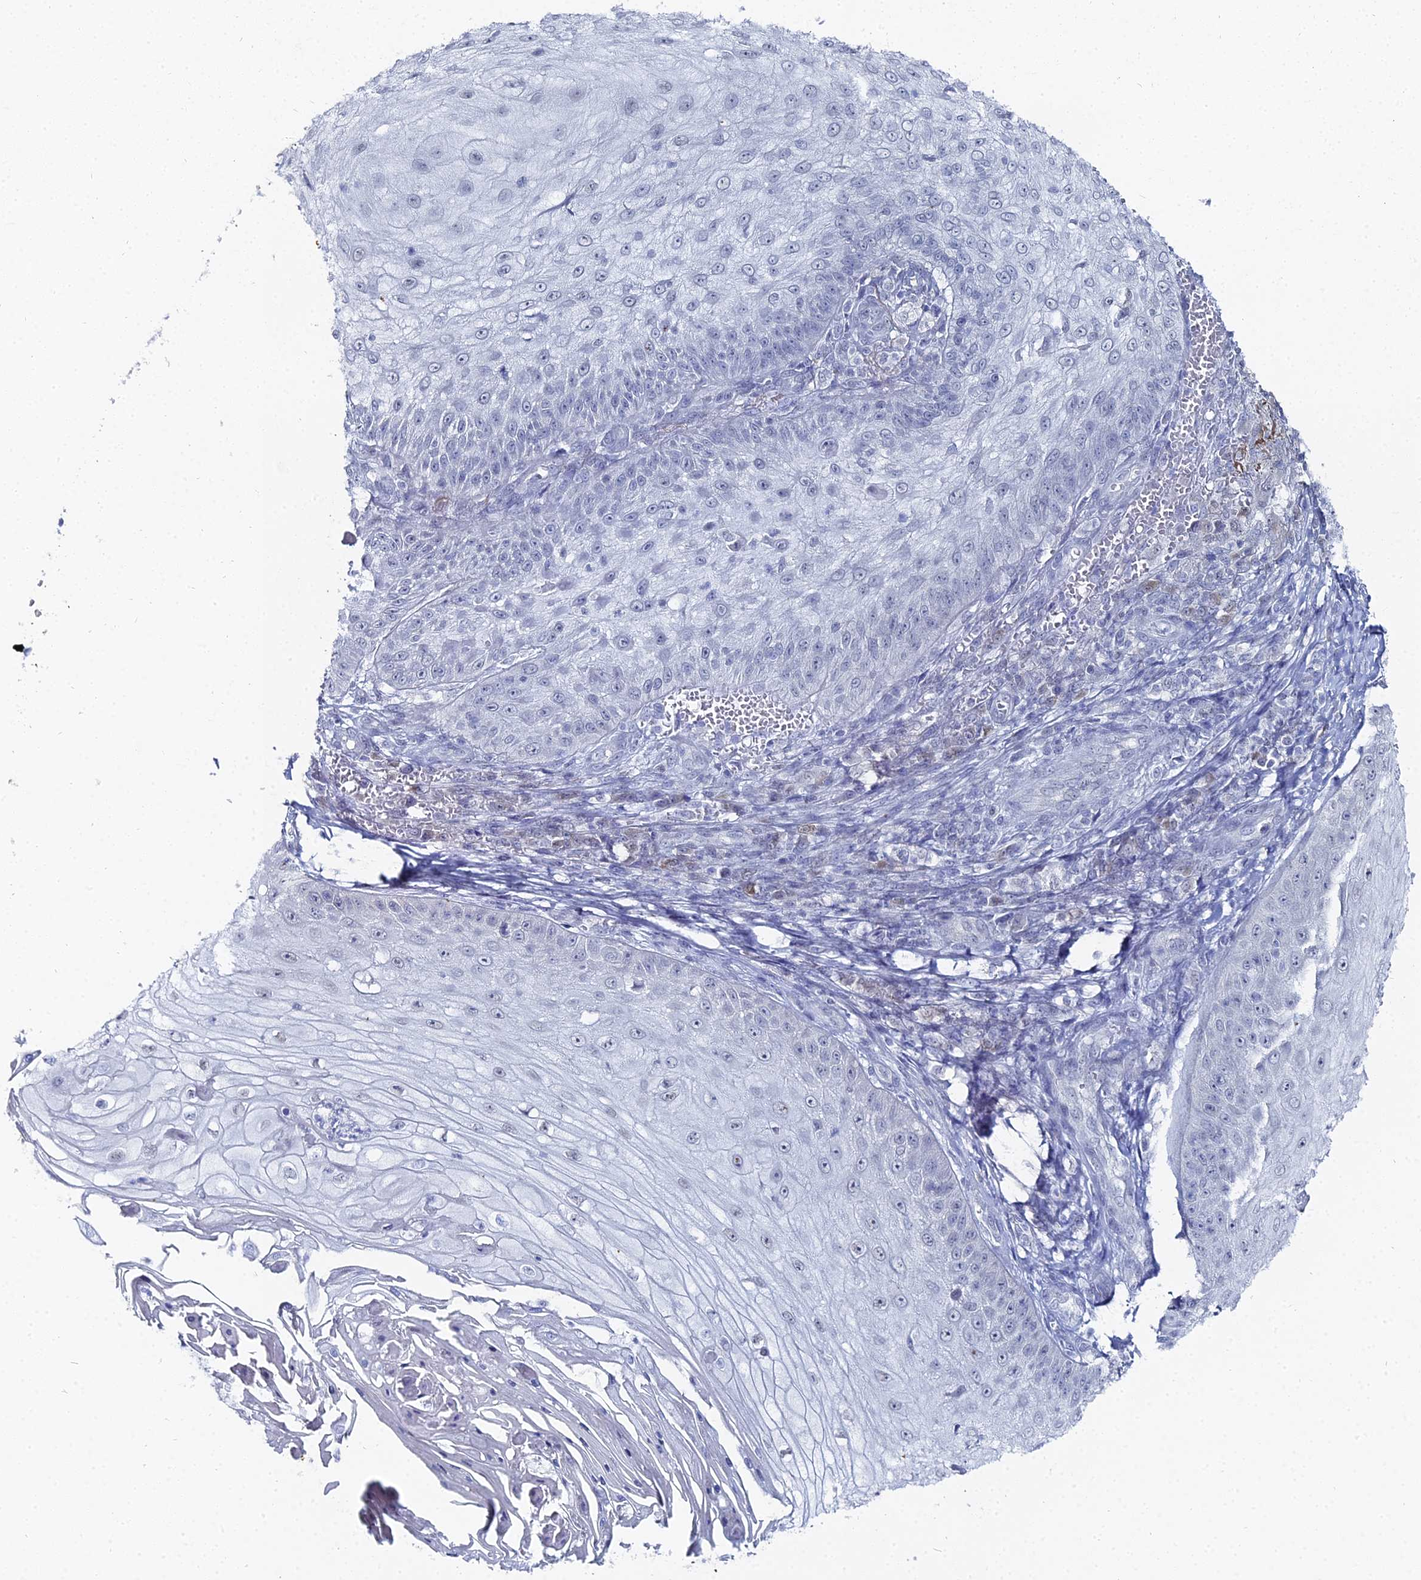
{"staining": {"intensity": "negative", "quantity": "none", "location": "none"}, "tissue": "skin cancer", "cell_type": "Tumor cells", "image_type": "cancer", "snomed": [{"axis": "morphology", "description": "Squamous cell carcinoma, NOS"}, {"axis": "topography", "description": "Skin"}], "caption": "Immunohistochemistry photomicrograph of skin squamous cell carcinoma stained for a protein (brown), which demonstrates no staining in tumor cells.", "gene": "THAP4", "patient": {"sex": "male", "age": 70}}